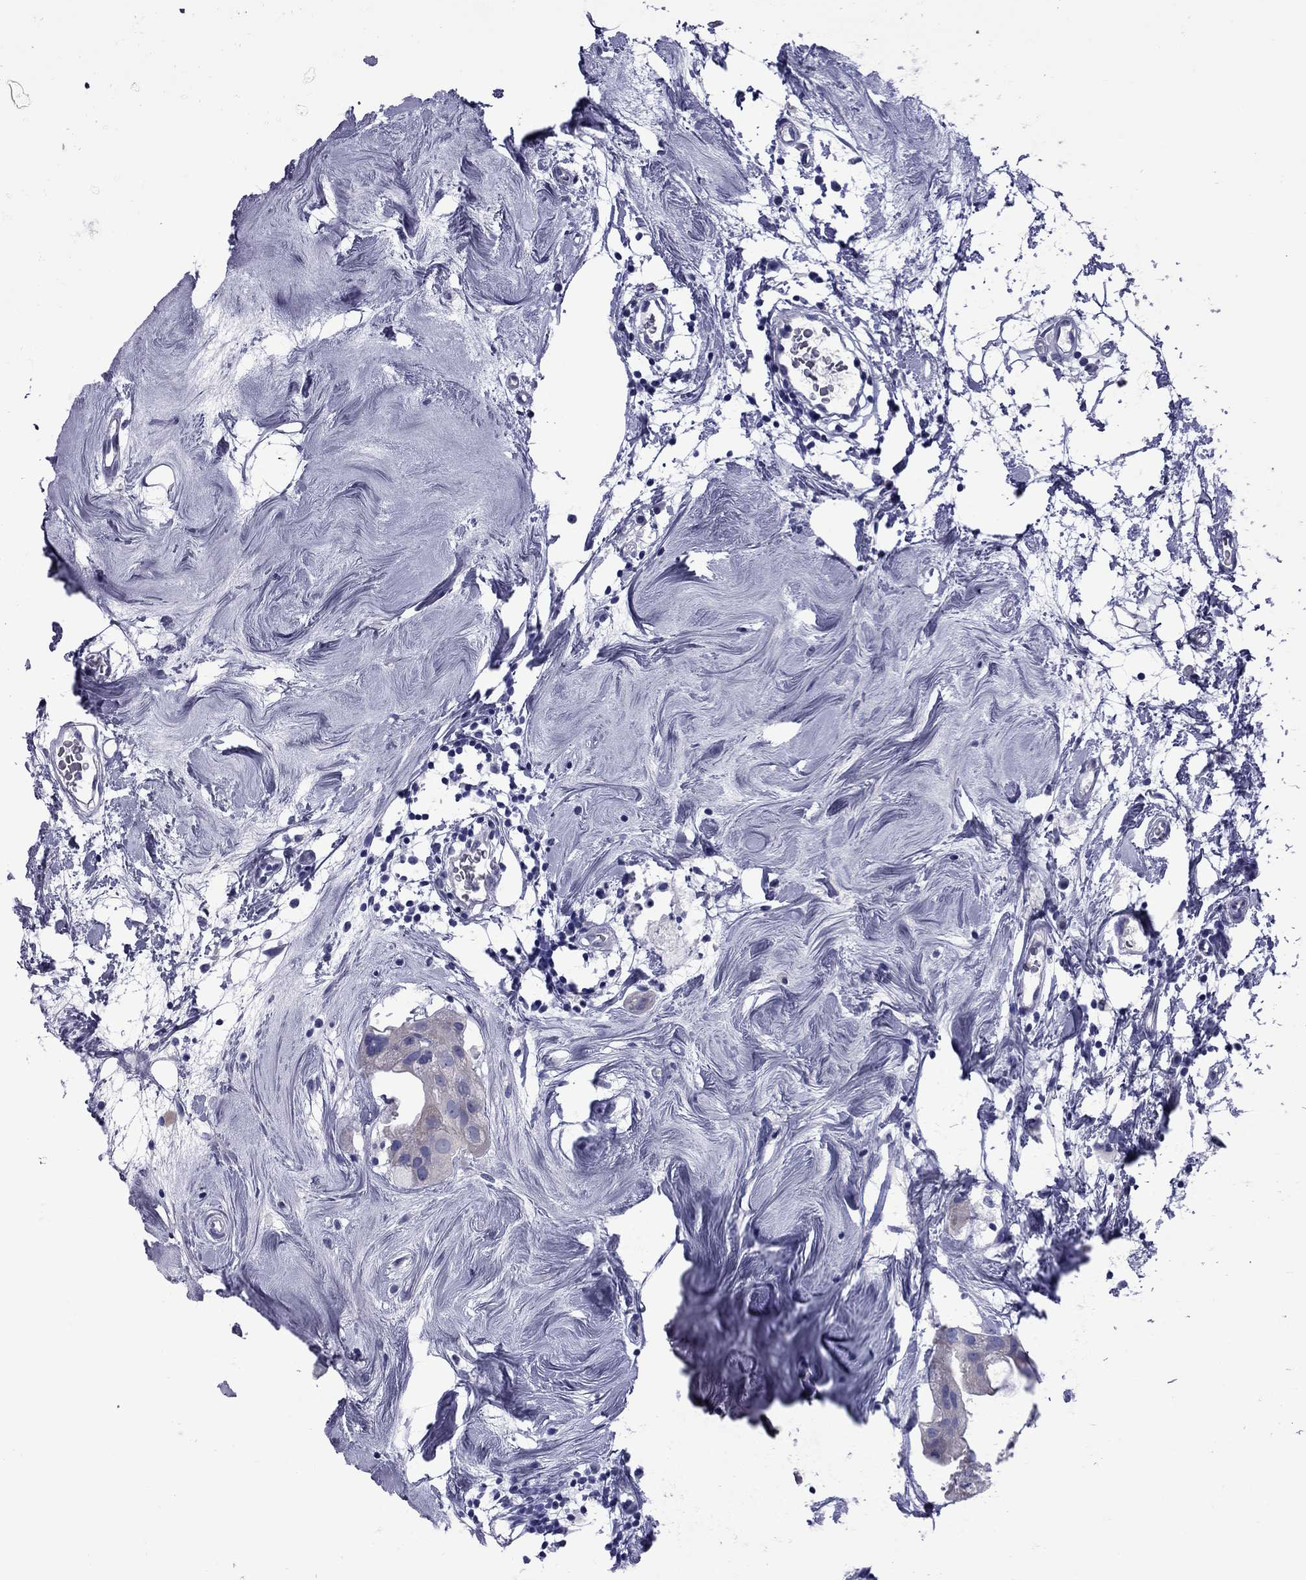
{"staining": {"intensity": "negative", "quantity": "none", "location": "none"}, "tissue": "breast cancer", "cell_type": "Tumor cells", "image_type": "cancer", "snomed": [{"axis": "morphology", "description": "Normal tissue, NOS"}, {"axis": "morphology", "description": "Duct carcinoma"}, {"axis": "topography", "description": "Breast"}], "caption": "IHC micrograph of human breast intraductal carcinoma stained for a protein (brown), which exhibits no positivity in tumor cells.", "gene": "EPPIN", "patient": {"sex": "female", "age": 40}}